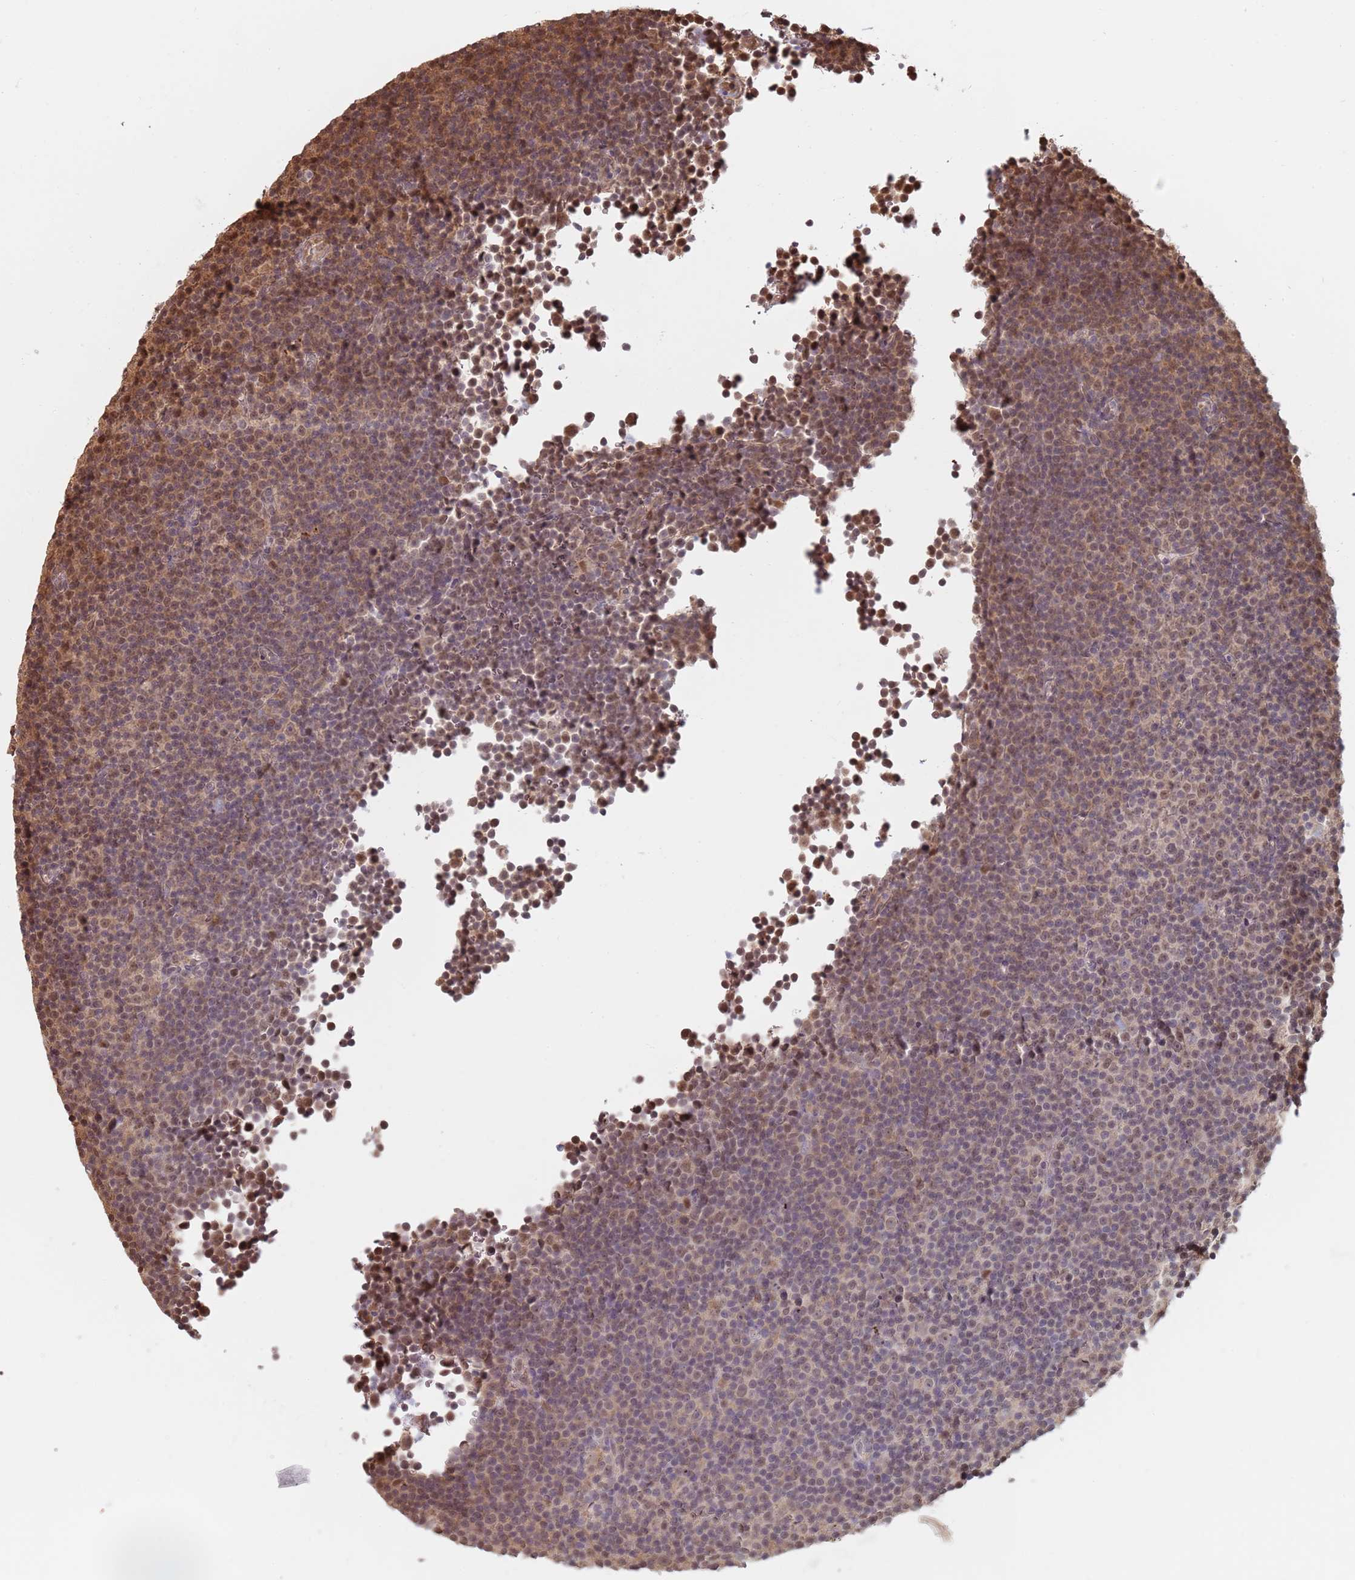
{"staining": {"intensity": "moderate", "quantity": "25%-75%", "location": "nuclear"}, "tissue": "lymphoma", "cell_type": "Tumor cells", "image_type": "cancer", "snomed": [{"axis": "morphology", "description": "Malignant lymphoma, non-Hodgkin's type, Low grade"}, {"axis": "topography", "description": "Lymph node"}], "caption": "Lymphoma tissue demonstrates moderate nuclear positivity in about 25%-75% of tumor cells The protein of interest is shown in brown color, while the nuclei are stained blue.", "gene": "PLSCR5", "patient": {"sex": "female", "age": 67}}